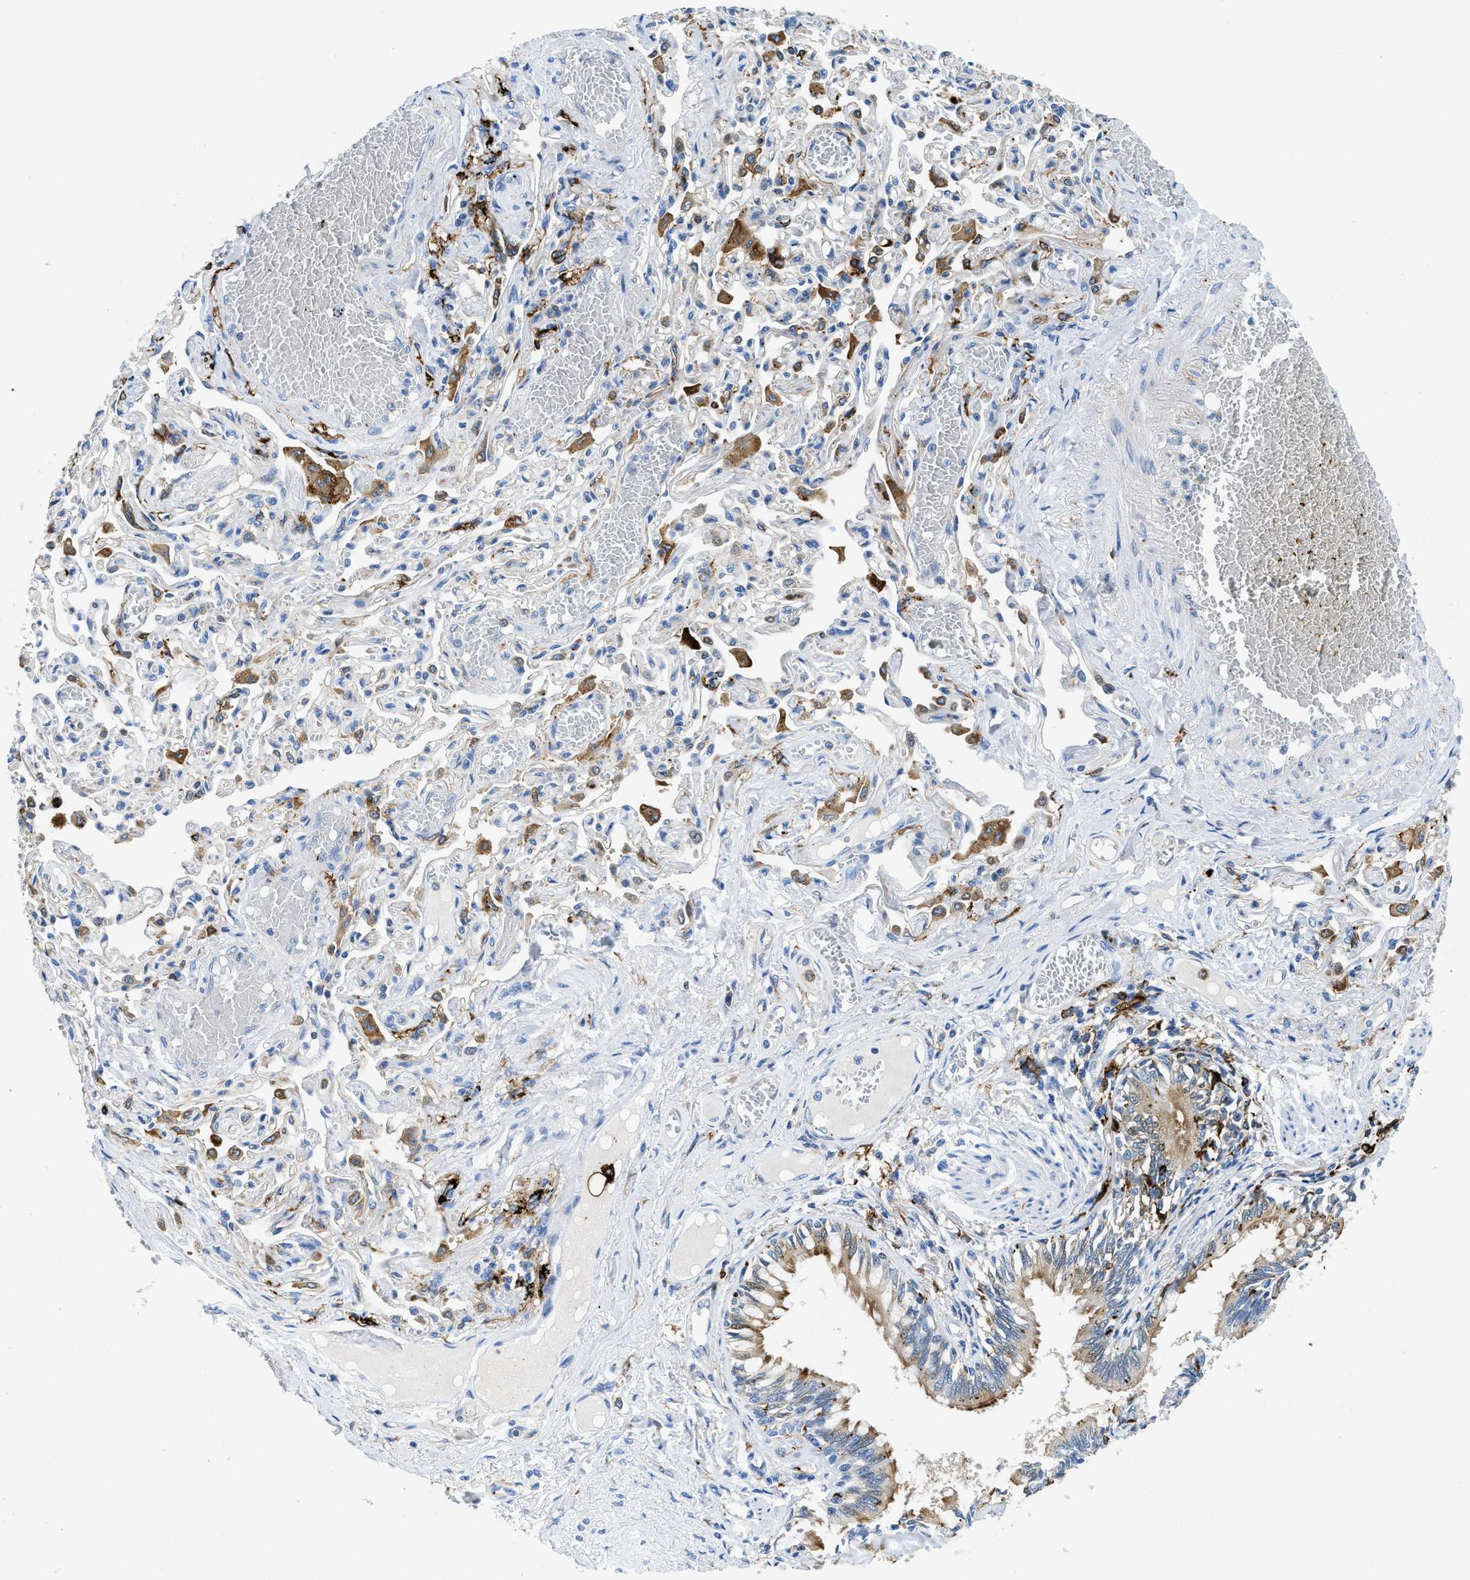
{"staining": {"intensity": "moderate", "quantity": ">75%", "location": "cytoplasmic/membranous"}, "tissue": "bronchus", "cell_type": "Respiratory epithelial cells", "image_type": "normal", "snomed": [{"axis": "morphology", "description": "Normal tissue, NOS"}, {"axis": "morphology", "description": "Inflammation, NOS"}, {"axis": "topography", "description": "Cartilage tissue"}, {"axis": "topography", "description": "Lung"}], "caption": "A brown stain shows moderate cytoplasmic/membranous expression of a protein in respiratory epithelial cells of normal human bronchus. The staining was performed using DAB to visualize the protein expression in brown, while the nuclei were stained in blue with hematoxylin (Magnification: 20x).", "gene": "CD226", "patient": {"sex": "male", "age": 71}}